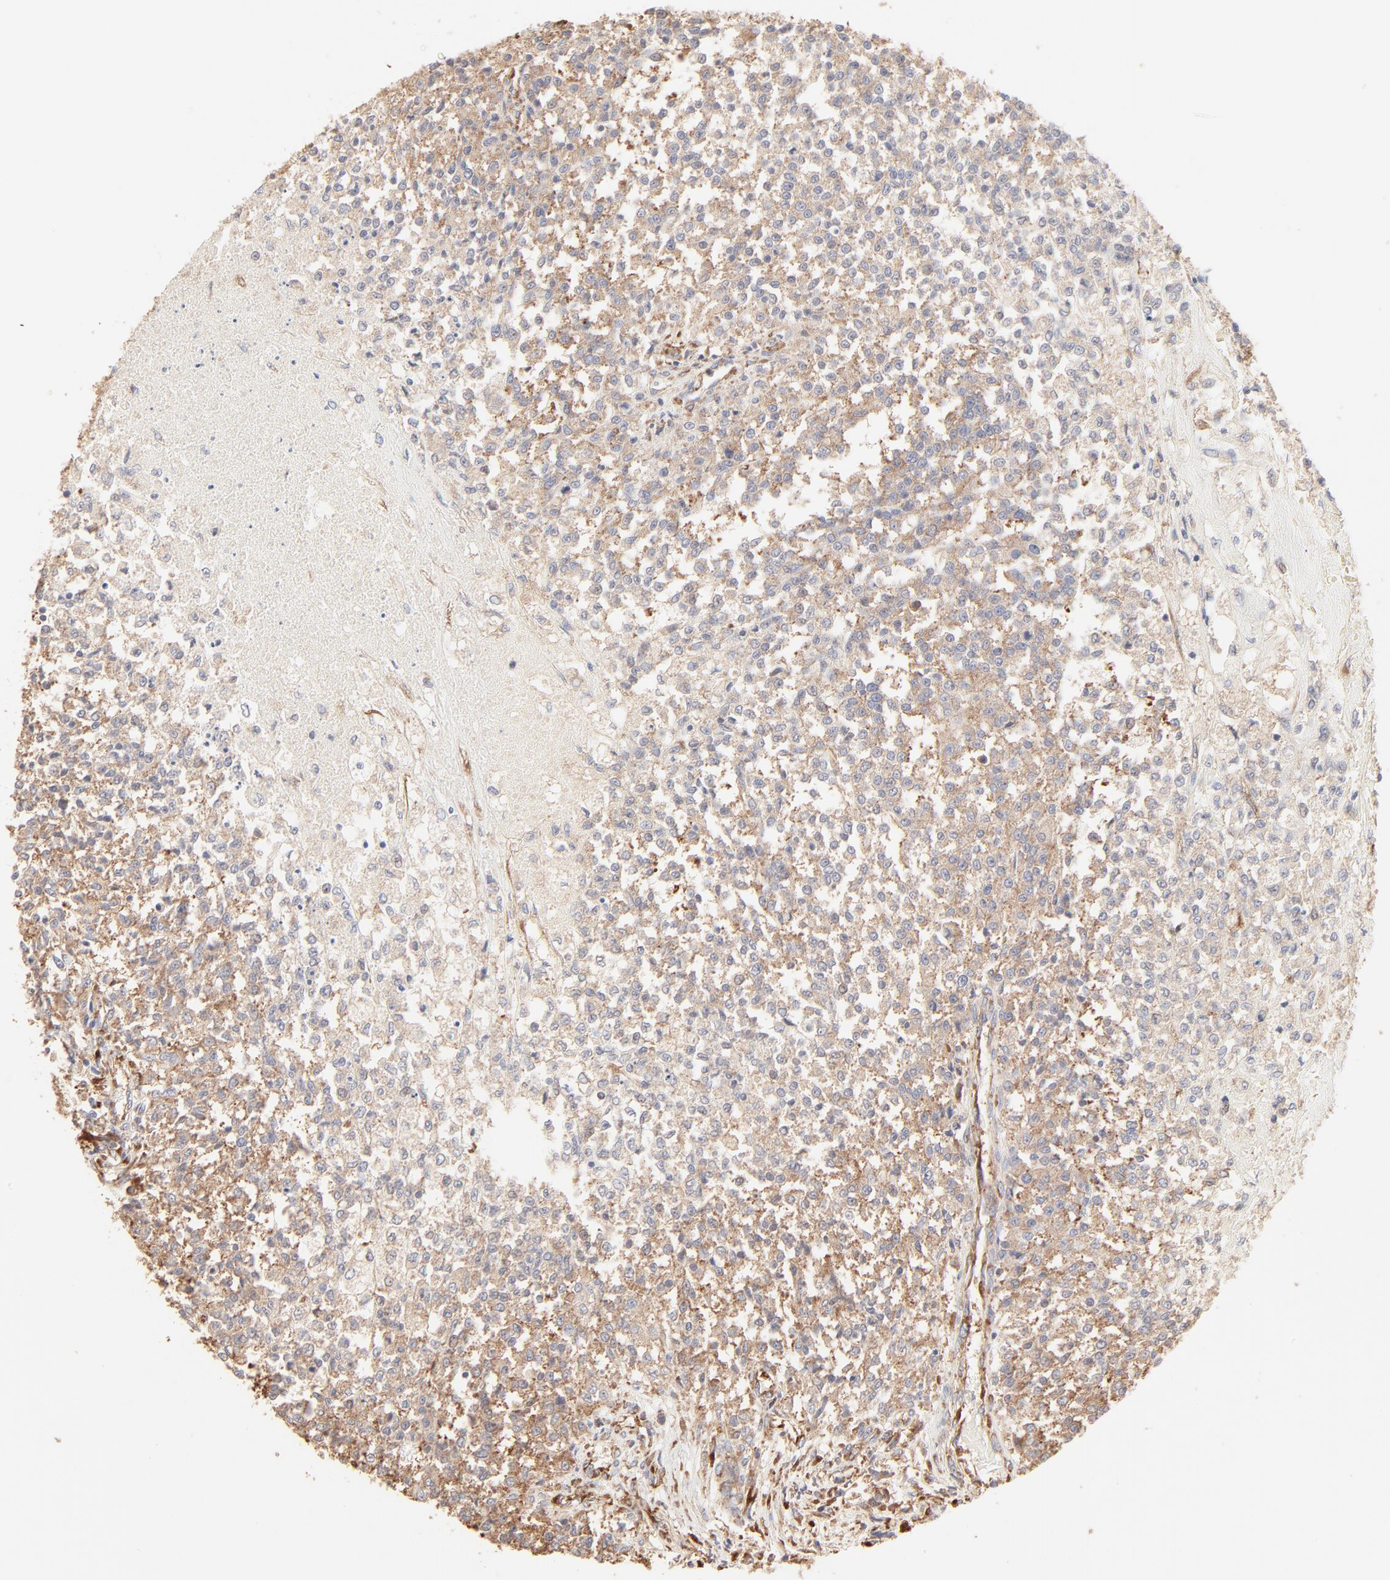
{"staining": {"intensity": "weak", "quantity": ">75%", "location": "cytoplasmic/membranous"}, "tissue": "testis cancer", "cell_type": "Tumor cells", "image_type": "cancer", "snomed": [{"axis": "morphology", "description": "Seminoma, NOS"}, {"axis": "topography", "description": "Testis"}], "caption": "An image of testis cancer (seminoma) stained for a protein demonstrates weak cytoplasmic/membranous brown staining in tumor cells. (brown staining indicates protein expression, while blue staining denotes nuclei).", "gene": "RPS20", "patient": {"sex": "male", "age": 59}}